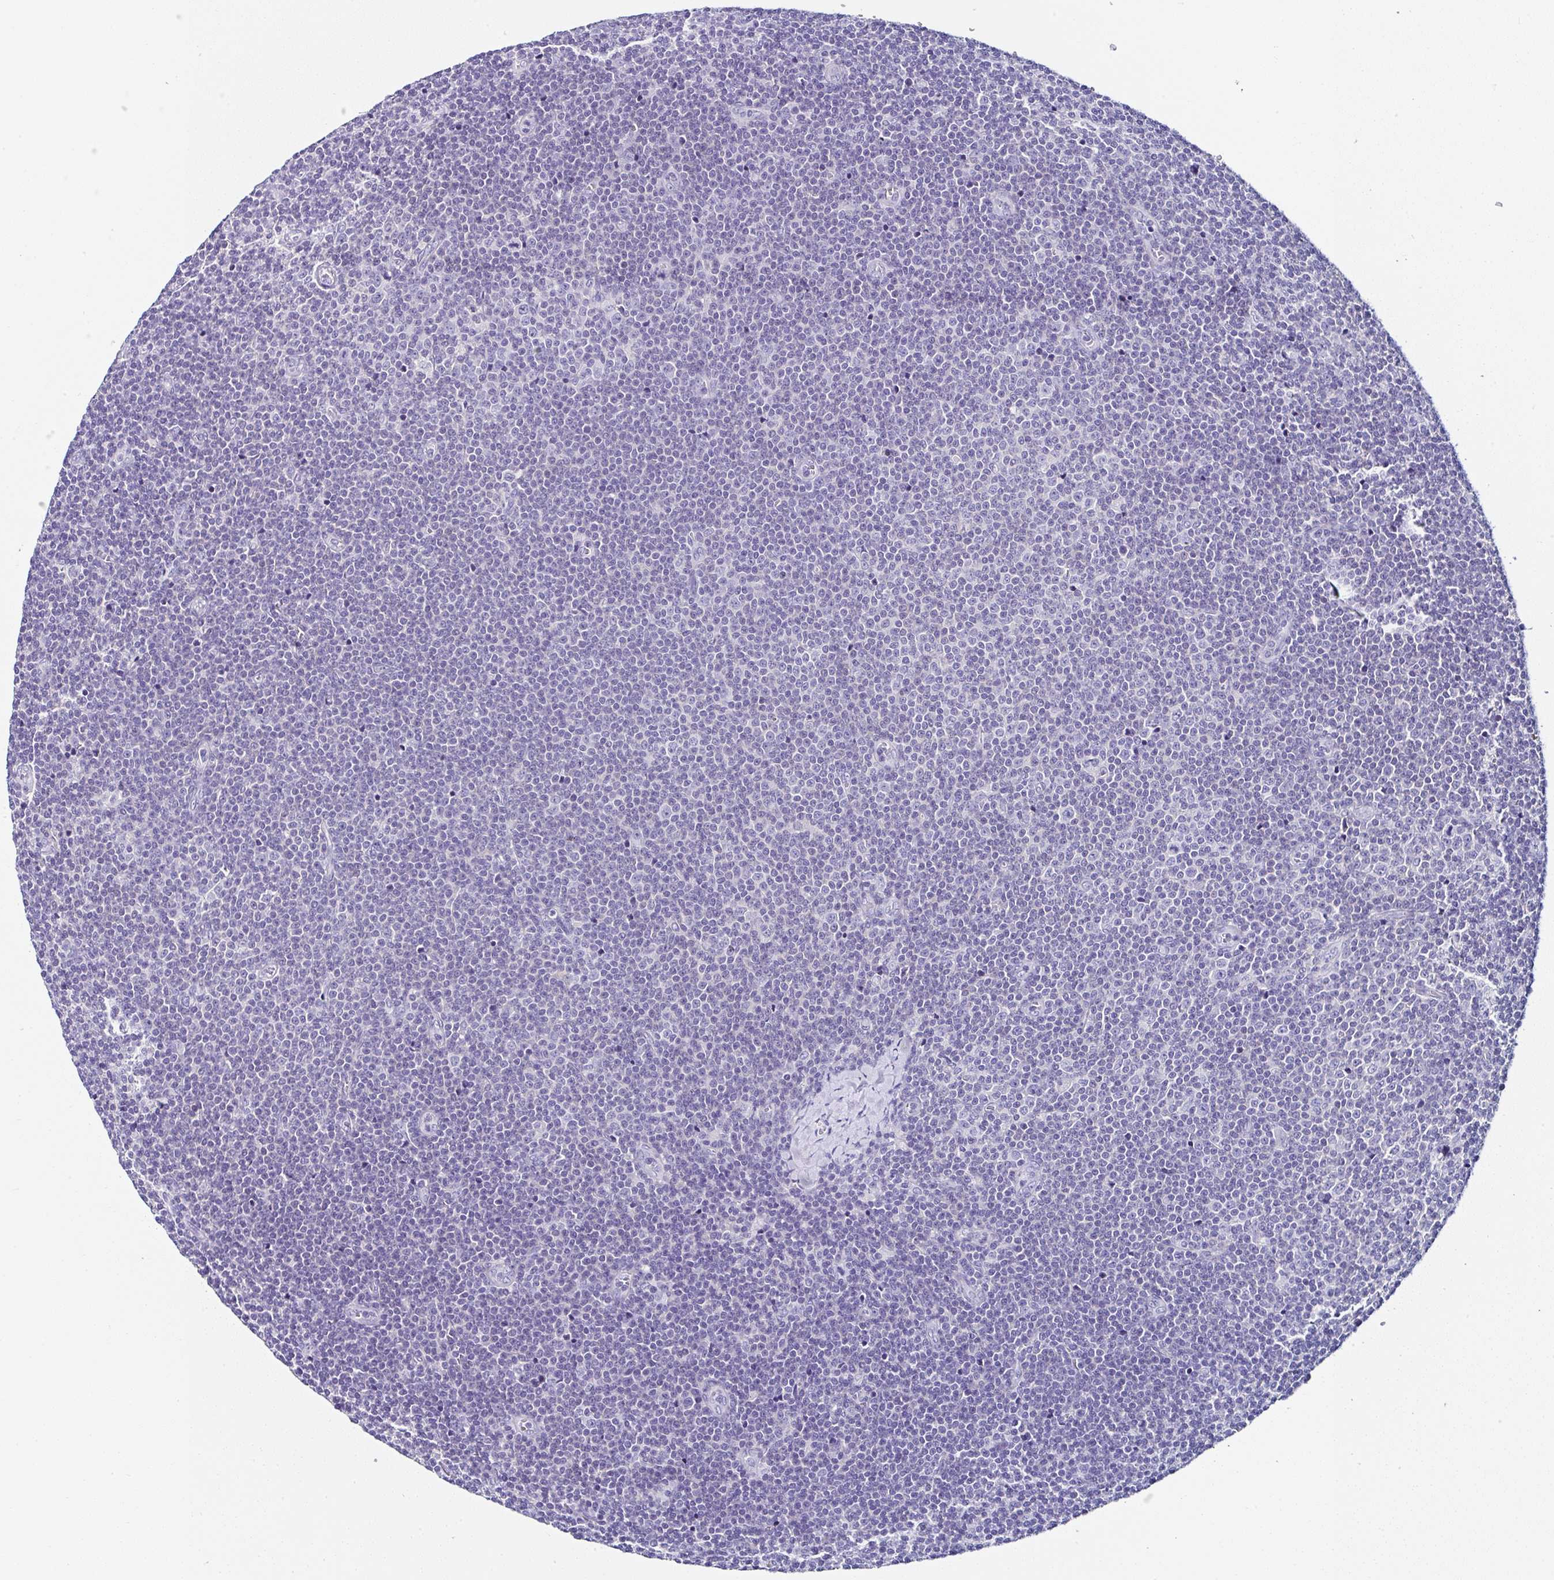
{"staining": {"intensity": "negative", "quantity": "none", "location": "none"}, "tissue": "lymphoma", "cell_type": "Tumor cells", "image_type": "cancer", "snomed": [{"axis": "morphology", "description": "Malignant lymphoma, non-Hodgkin's type, Low grade"}, {"axis": "topography", "description": "Lymph node"}], "caption": "Immunohistochemistry micrograph of human low-grade malignant lymphoma, non-Hodgkin's type stained for a protein (brown), which shows no staining in tumor cells.", "gene": "UGT3A1", "patient": {"sex": "male", "age": 48}}